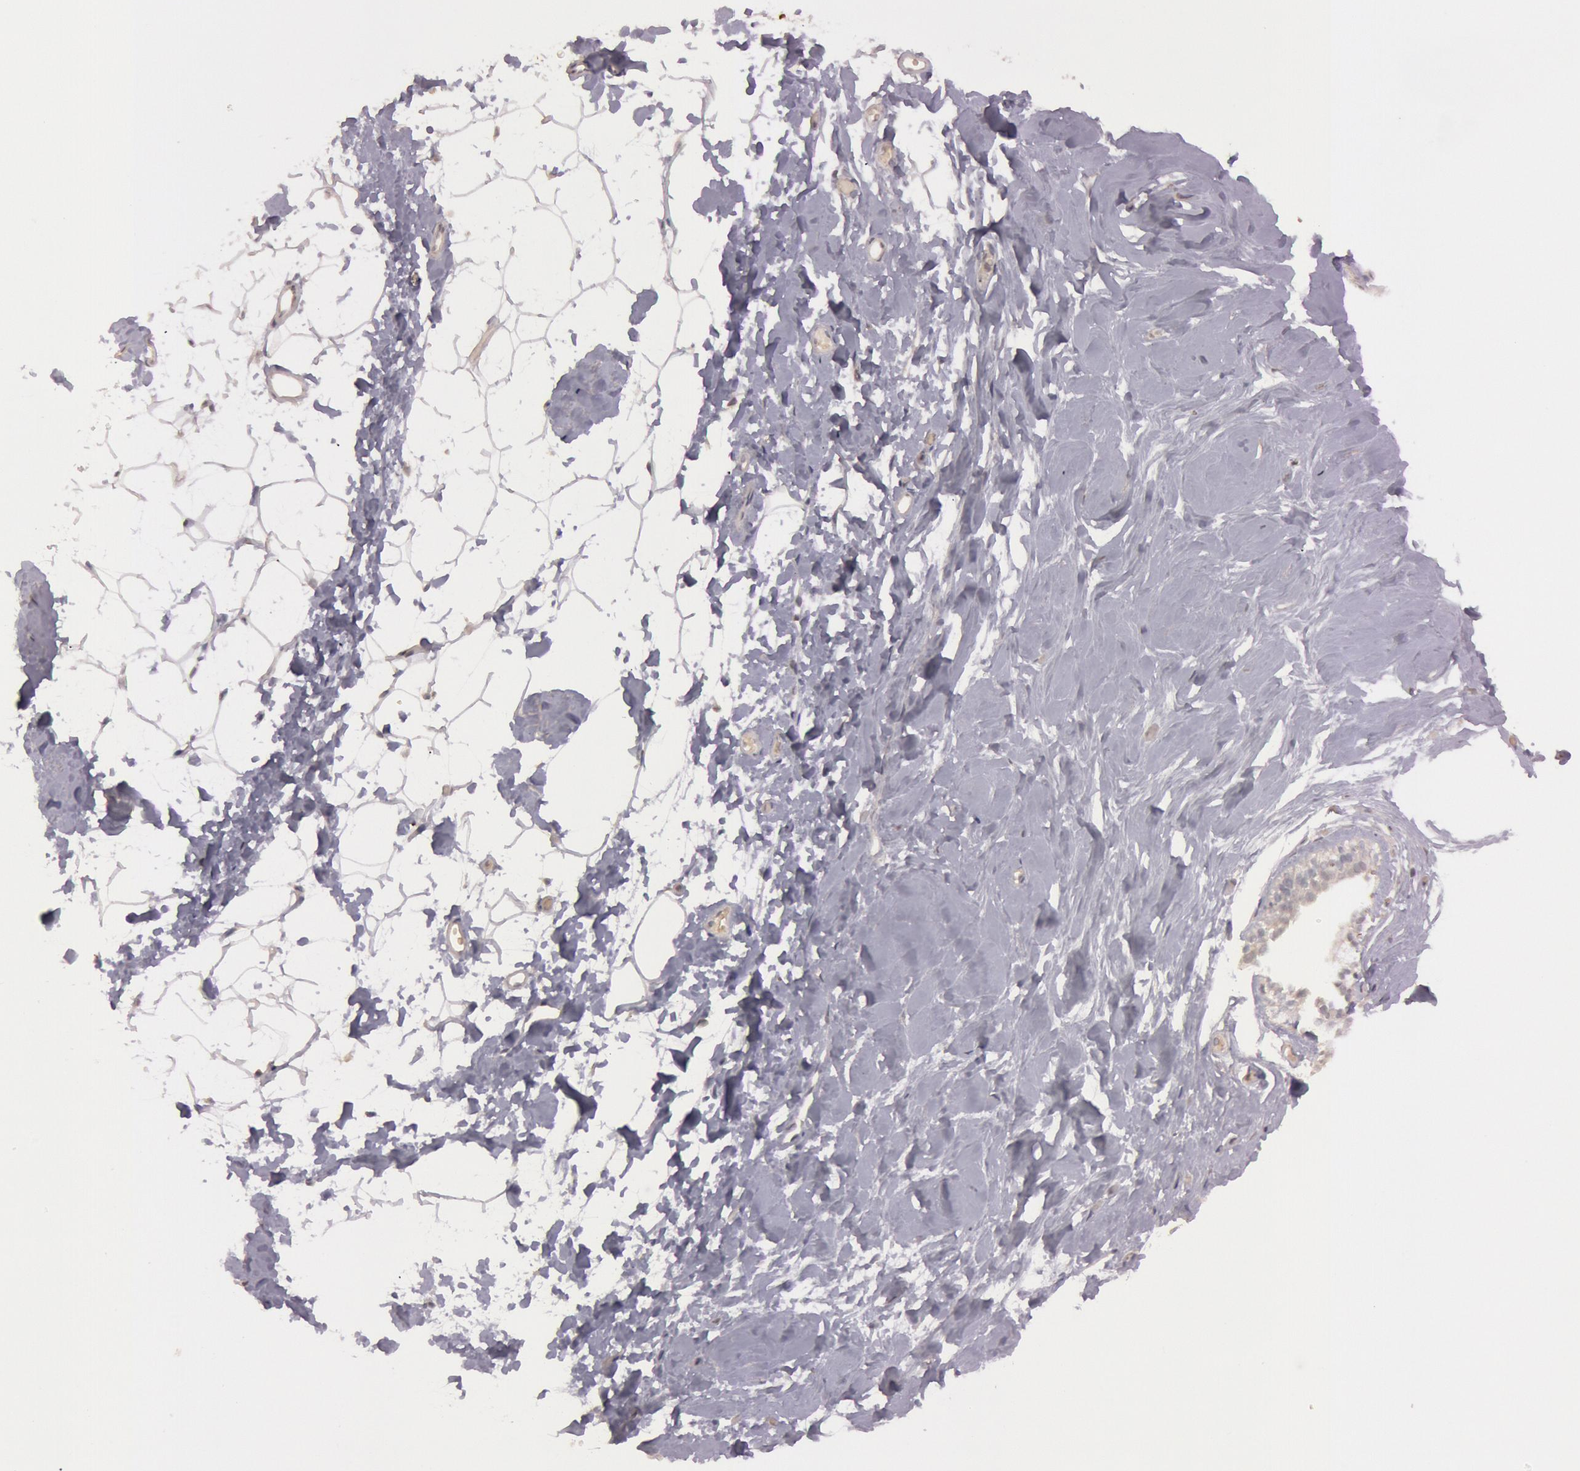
{"staining": {"intensity": "negative", "quantity": "none", "location": "none"}, "tissue": "adipose tissue", "cell_type": "Adipocytes", "image_type": "normal", "snomed": [{"axis": "morphology", "description": "Normal tissue, NOS"}, {"axis": "morphology", "description": "Fibrosis, NOS"}, {"axis": "topography", "description": "Breast"}], "caption": "Adipocytes are negative for protein expression in unremarkable human adipose tissue. (DAB immunohistochemistry visualized using brightfield microscopy, high magnification).", "gene": "KDM6A", "patient": {"sex": "female", "age": 24}}